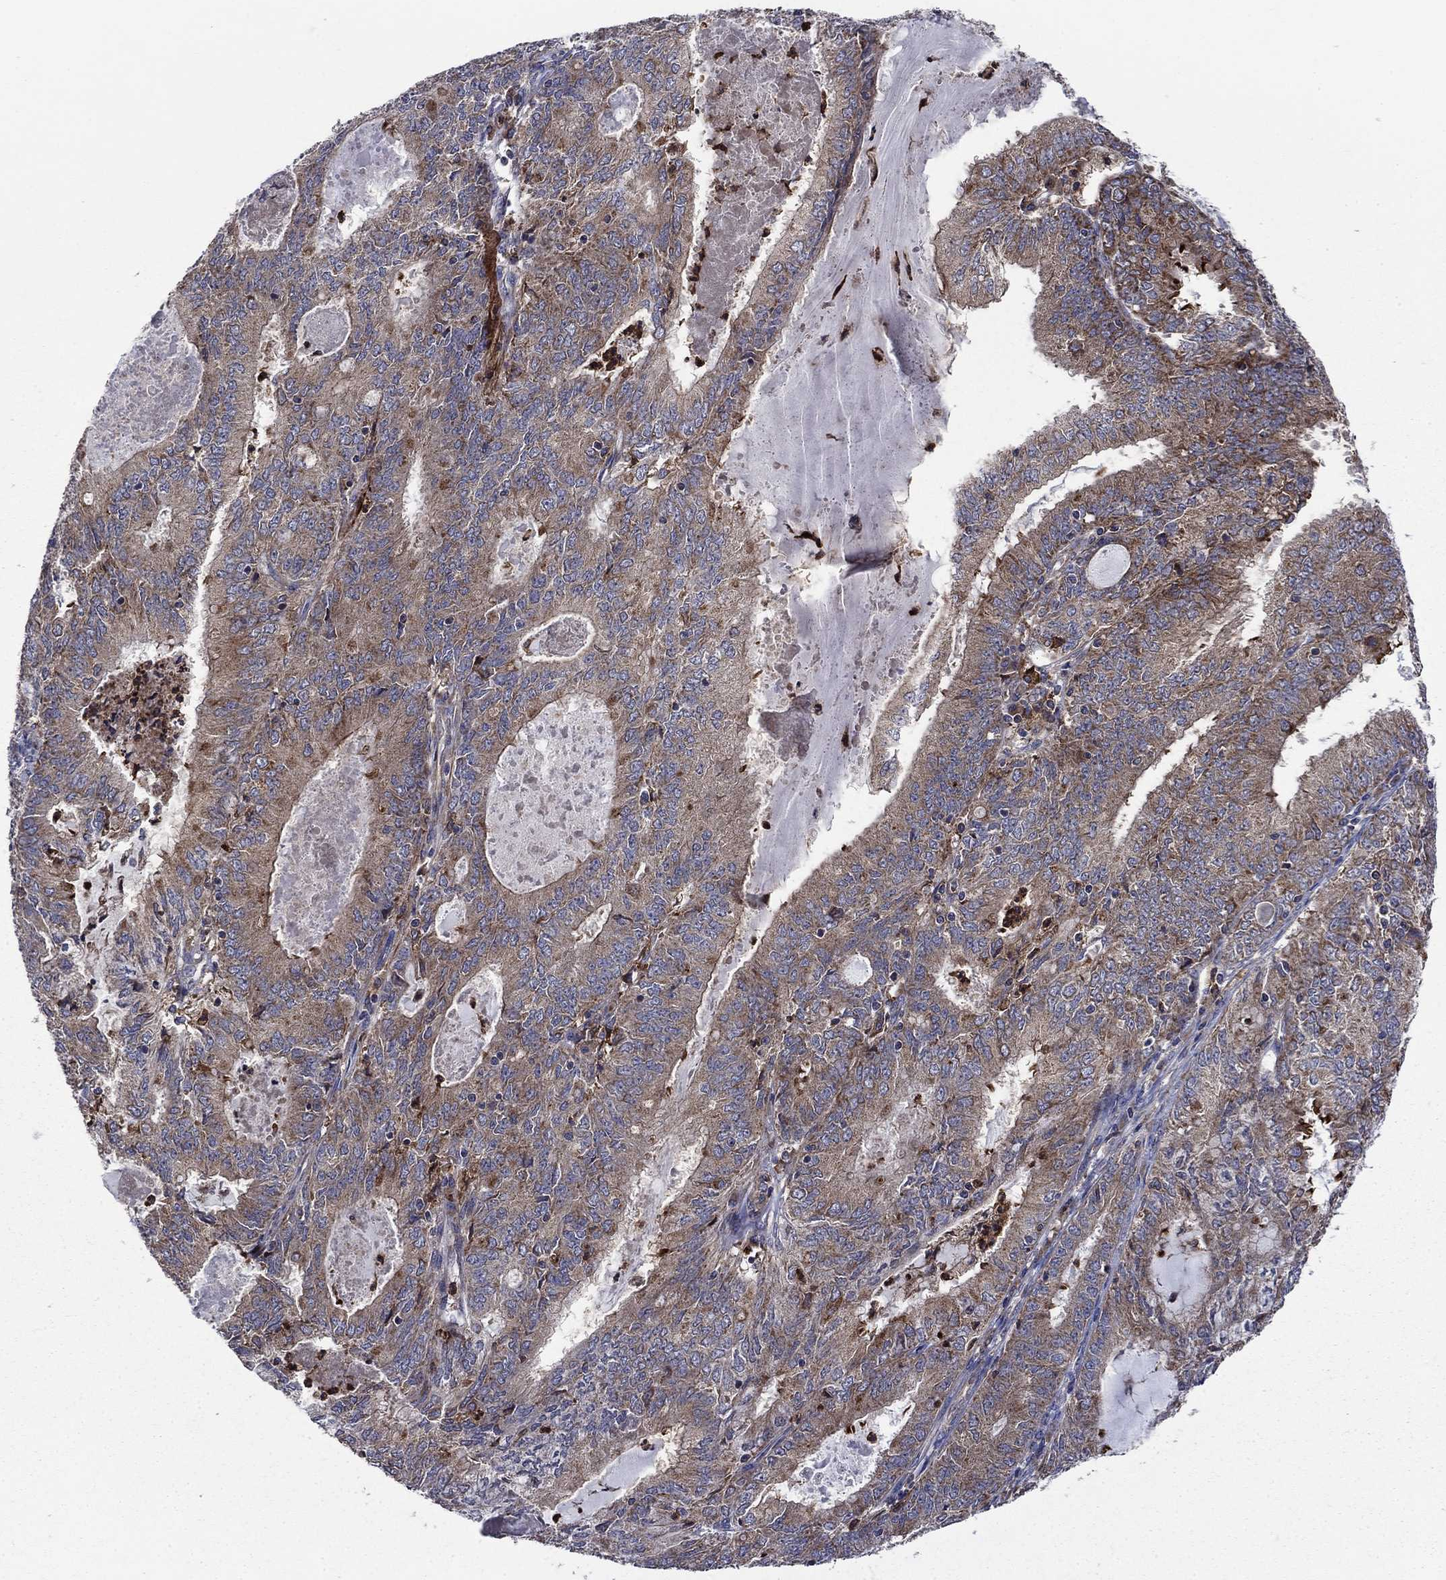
{"staining": {"intensity": "moderate", "quantity": "<25%", "location": "cytoplasmic/membranous"}, "tissue": "endometrial cancer", "cell_type": "Tumor cells", "image_type": "cancer", "snomed": [{"axis": "morphology", "description": "Adenocarcinoma, NOS"}, {"axis": "topography", "description": "Endometrium"}], "caption": "Immunohistochemistry (IHC) staining of adenocarcinoma (endometrial), which reveals low levels of moderate cytoplasmic/membranous staining in approximately <25% of tumor cells indicating moderate cytoplasmic/membranous protein expression. The staining was performed using DAB (3,3'-diaminobenzidine) (brown) for protein detection and nuclei were counterstained in hematoxylin (blue).", "gene": "RNF19B", "patient": {"sex": "female", "age": 57}}